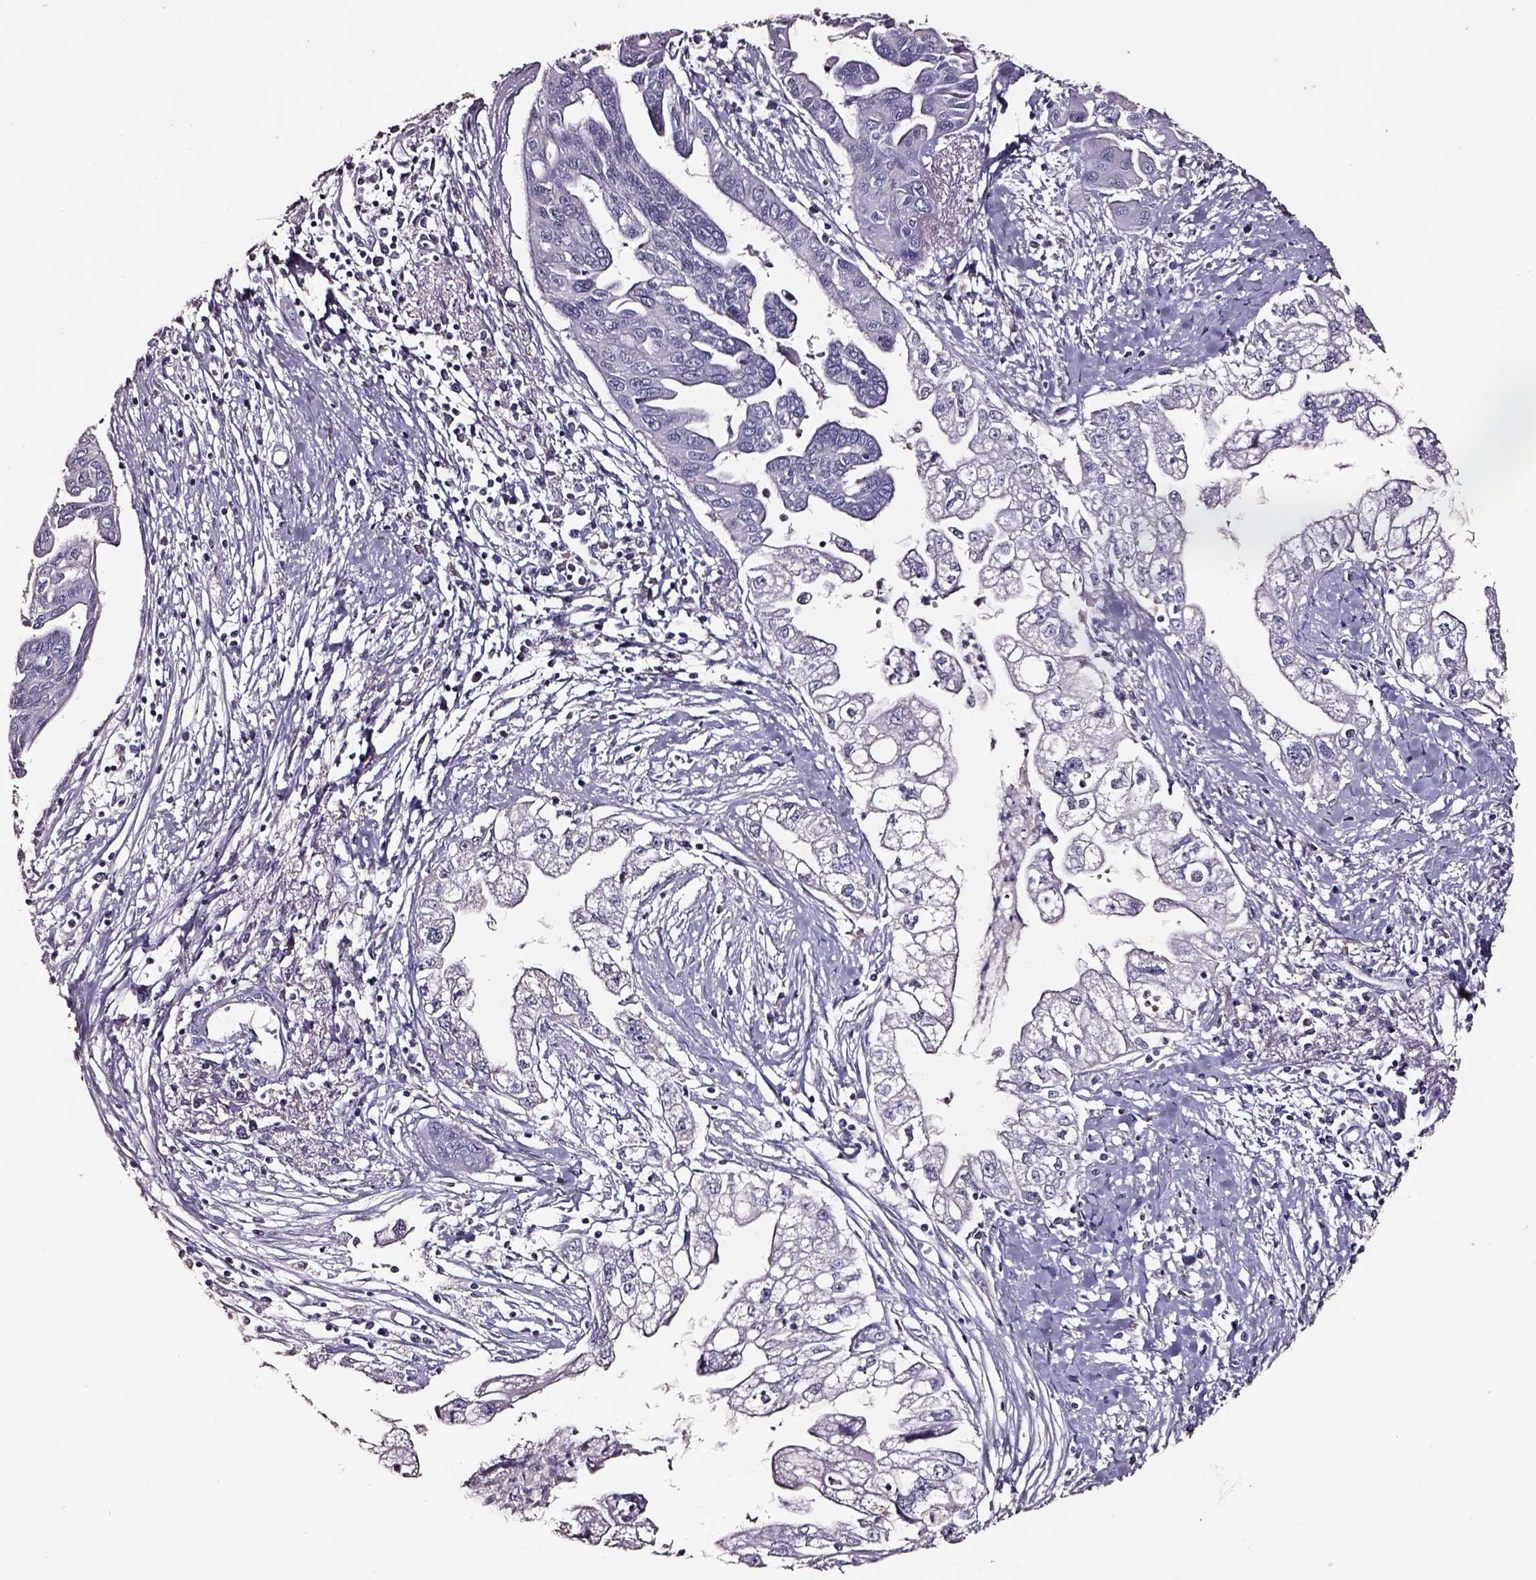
{"staining": {"intensity": "negative", "quantity": "none", "location": "none"}, "tissue": "pancreatic cancer", "cell_type": "Tumor cells", "image_type": "cancer", "snomed": [{"axis": "morphology", "description": "Adenocarcinoma, NOS"}, {"axis": "topography", "description": "Pancreas"}], "caption": "This is a photomicrograph of immunohistochemistry (IHC) staining of pancreatic adenocarcinoma, which shows no expression in tumor cells. (Stains: DAB IHC with hematoxylin counter stain, Microscopy: brightfield microscopy at high magnification).", "gene": "SMIM17", "patient": {"sex": "male", "age": 70}}